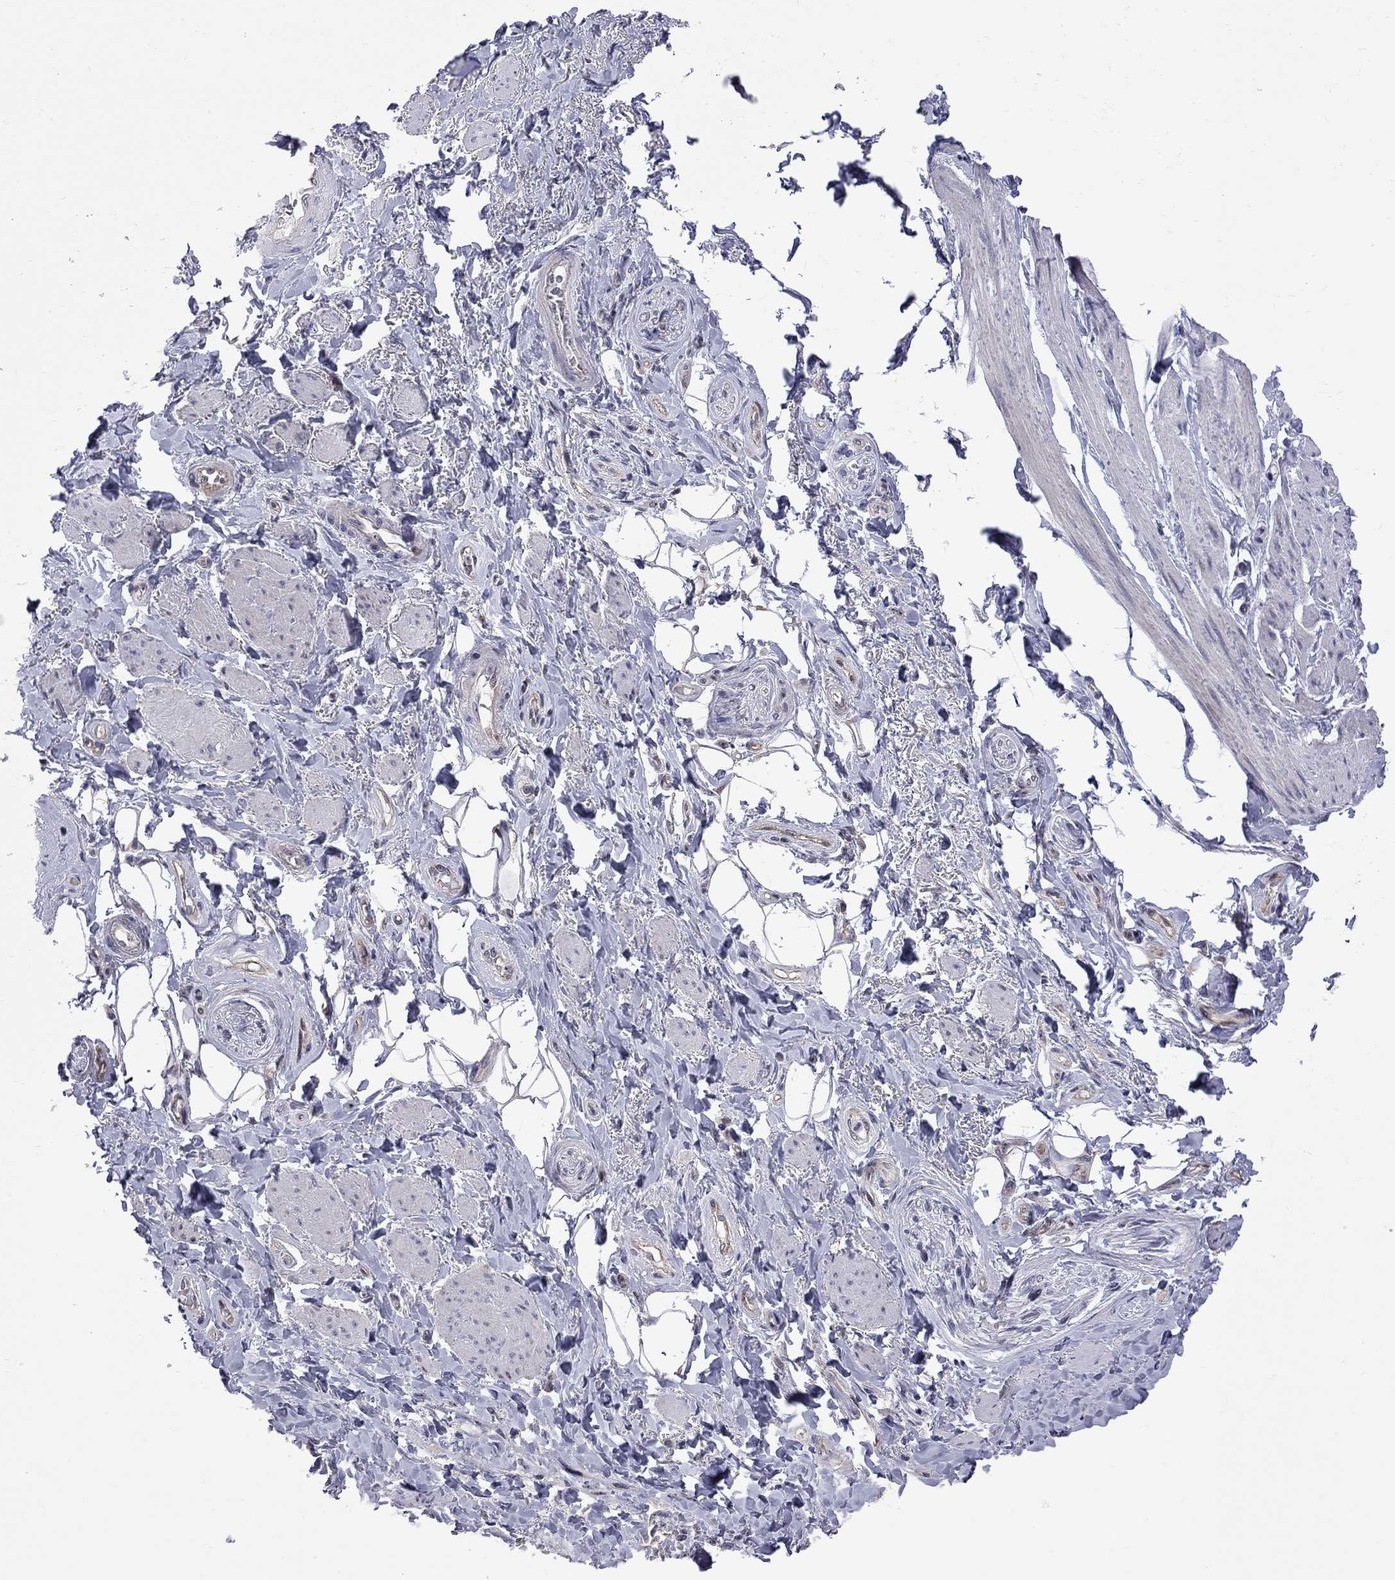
{"staining": {"intensity": "negative", "quantity": "none", "location": "none"}, "tissue": "adipose tissue", "cell_type": "Adipocytes", "image_type": "normal", "snomed": [{"axis": "morphology", "description": "Normal tissue, NOS"}, {"axis": "topography", "description": "Skeletal muscle"}, {"axis": "topography", "description": "Anal"}, {"axis": "topography", "description": "Peripheral nerve tissue"}], "caption": "Immunohistochemistry (IHC) of unremarkable human adipose tissue displays no expression in adipocytes.", "gene": "DHX33", "patient": {"sex": "male", "age": 53}}